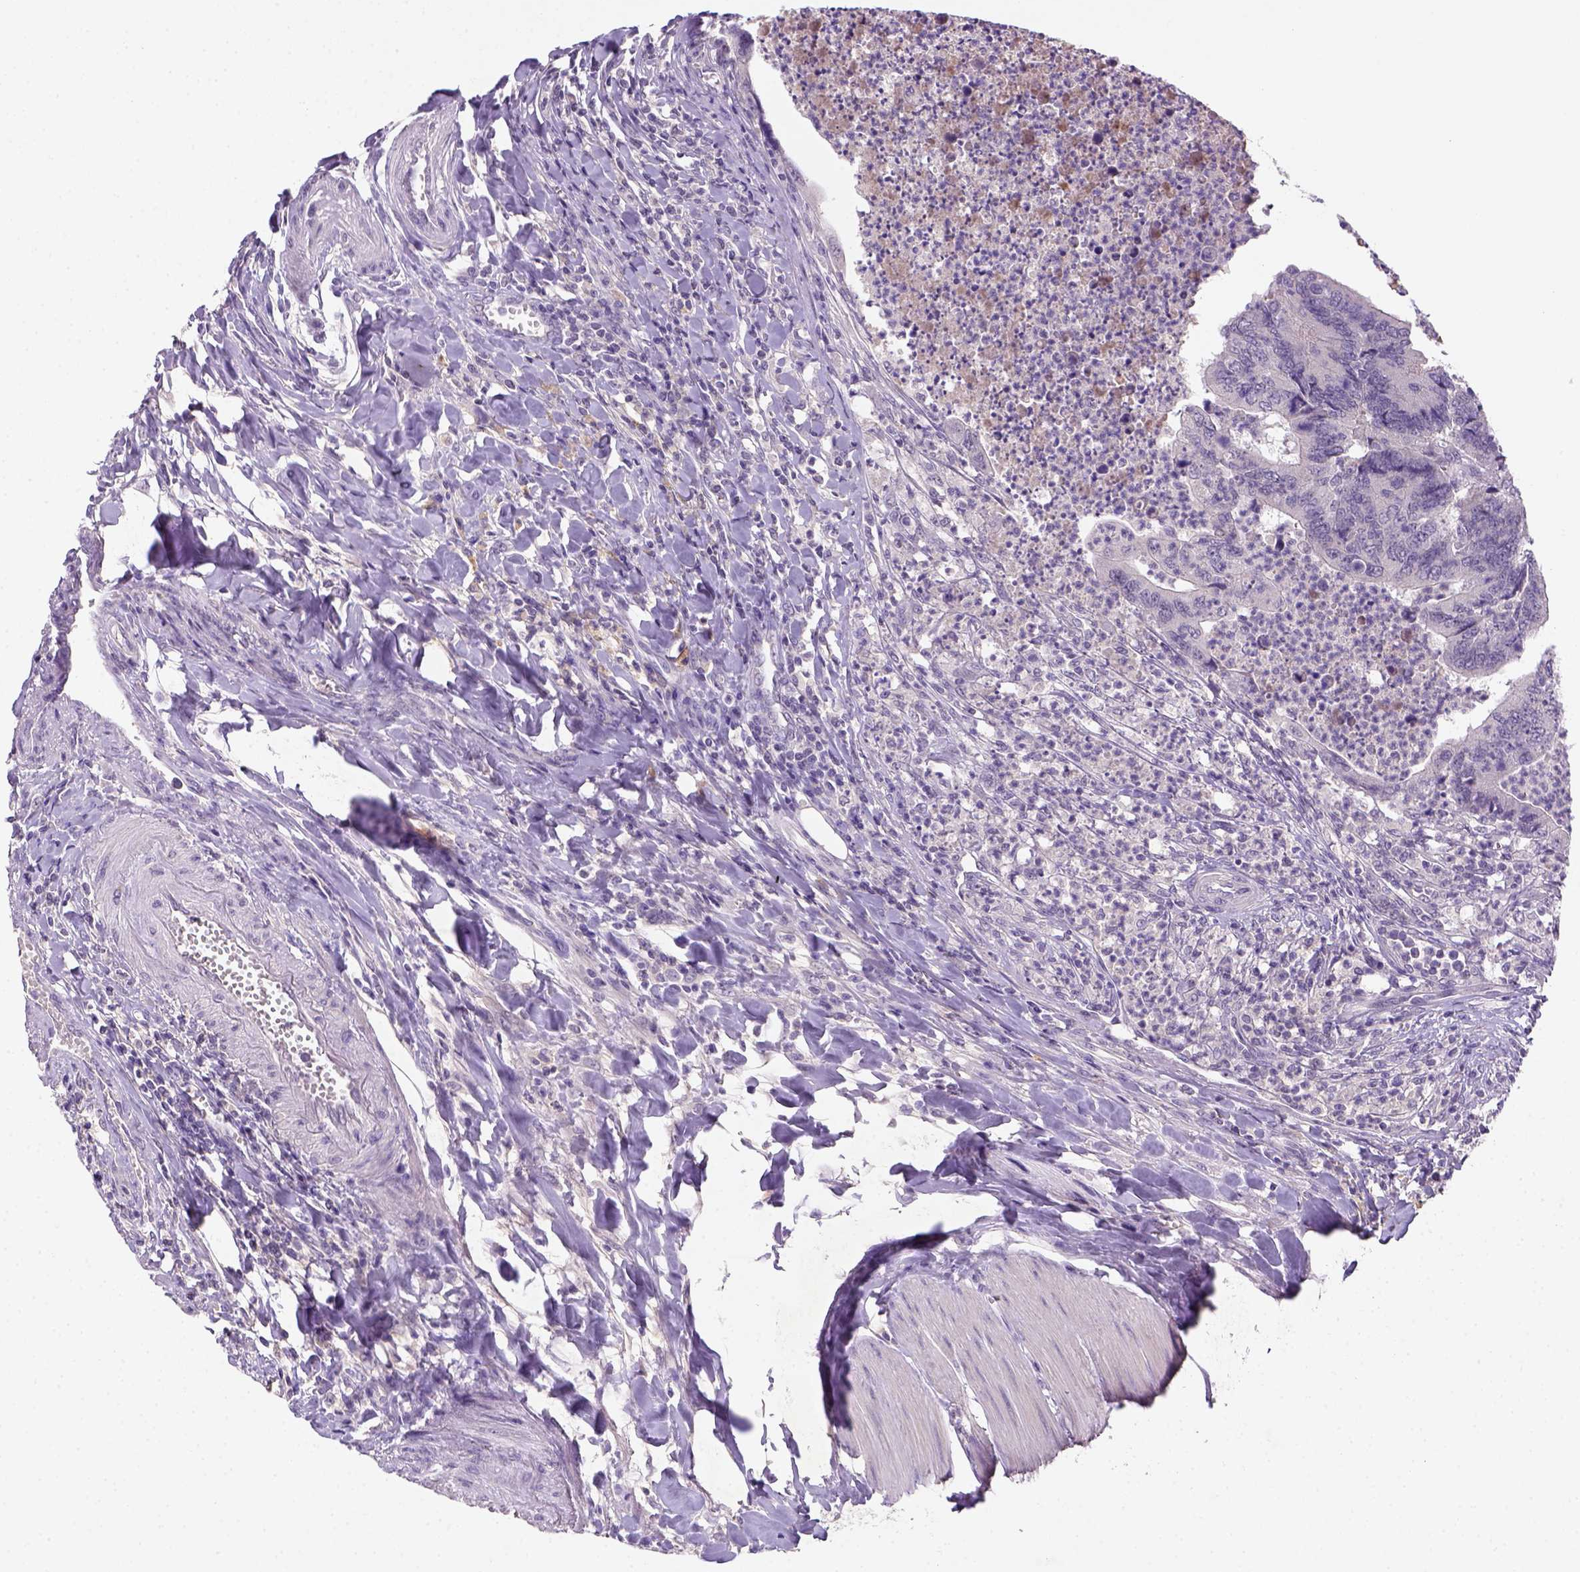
{"staining": {"intensity": "negative", "quantity": "none", "location": "none"}, "tissue": "colorectal cancer", "cell_type": "Tumor cells", "image_type": "cancer", "snomed": [{"axis": "morphology", "description": "Adenocarcinoma, NOS"}, {"axis": "topography", "description": "Colon"}], "caption": "Human colorectal adenocarcinoma stained for a protein using immunohistochemistry shows no positivity in tumor cells.", "gene": "NLGN2", "patient": {"sex": "female", "age": 67}}